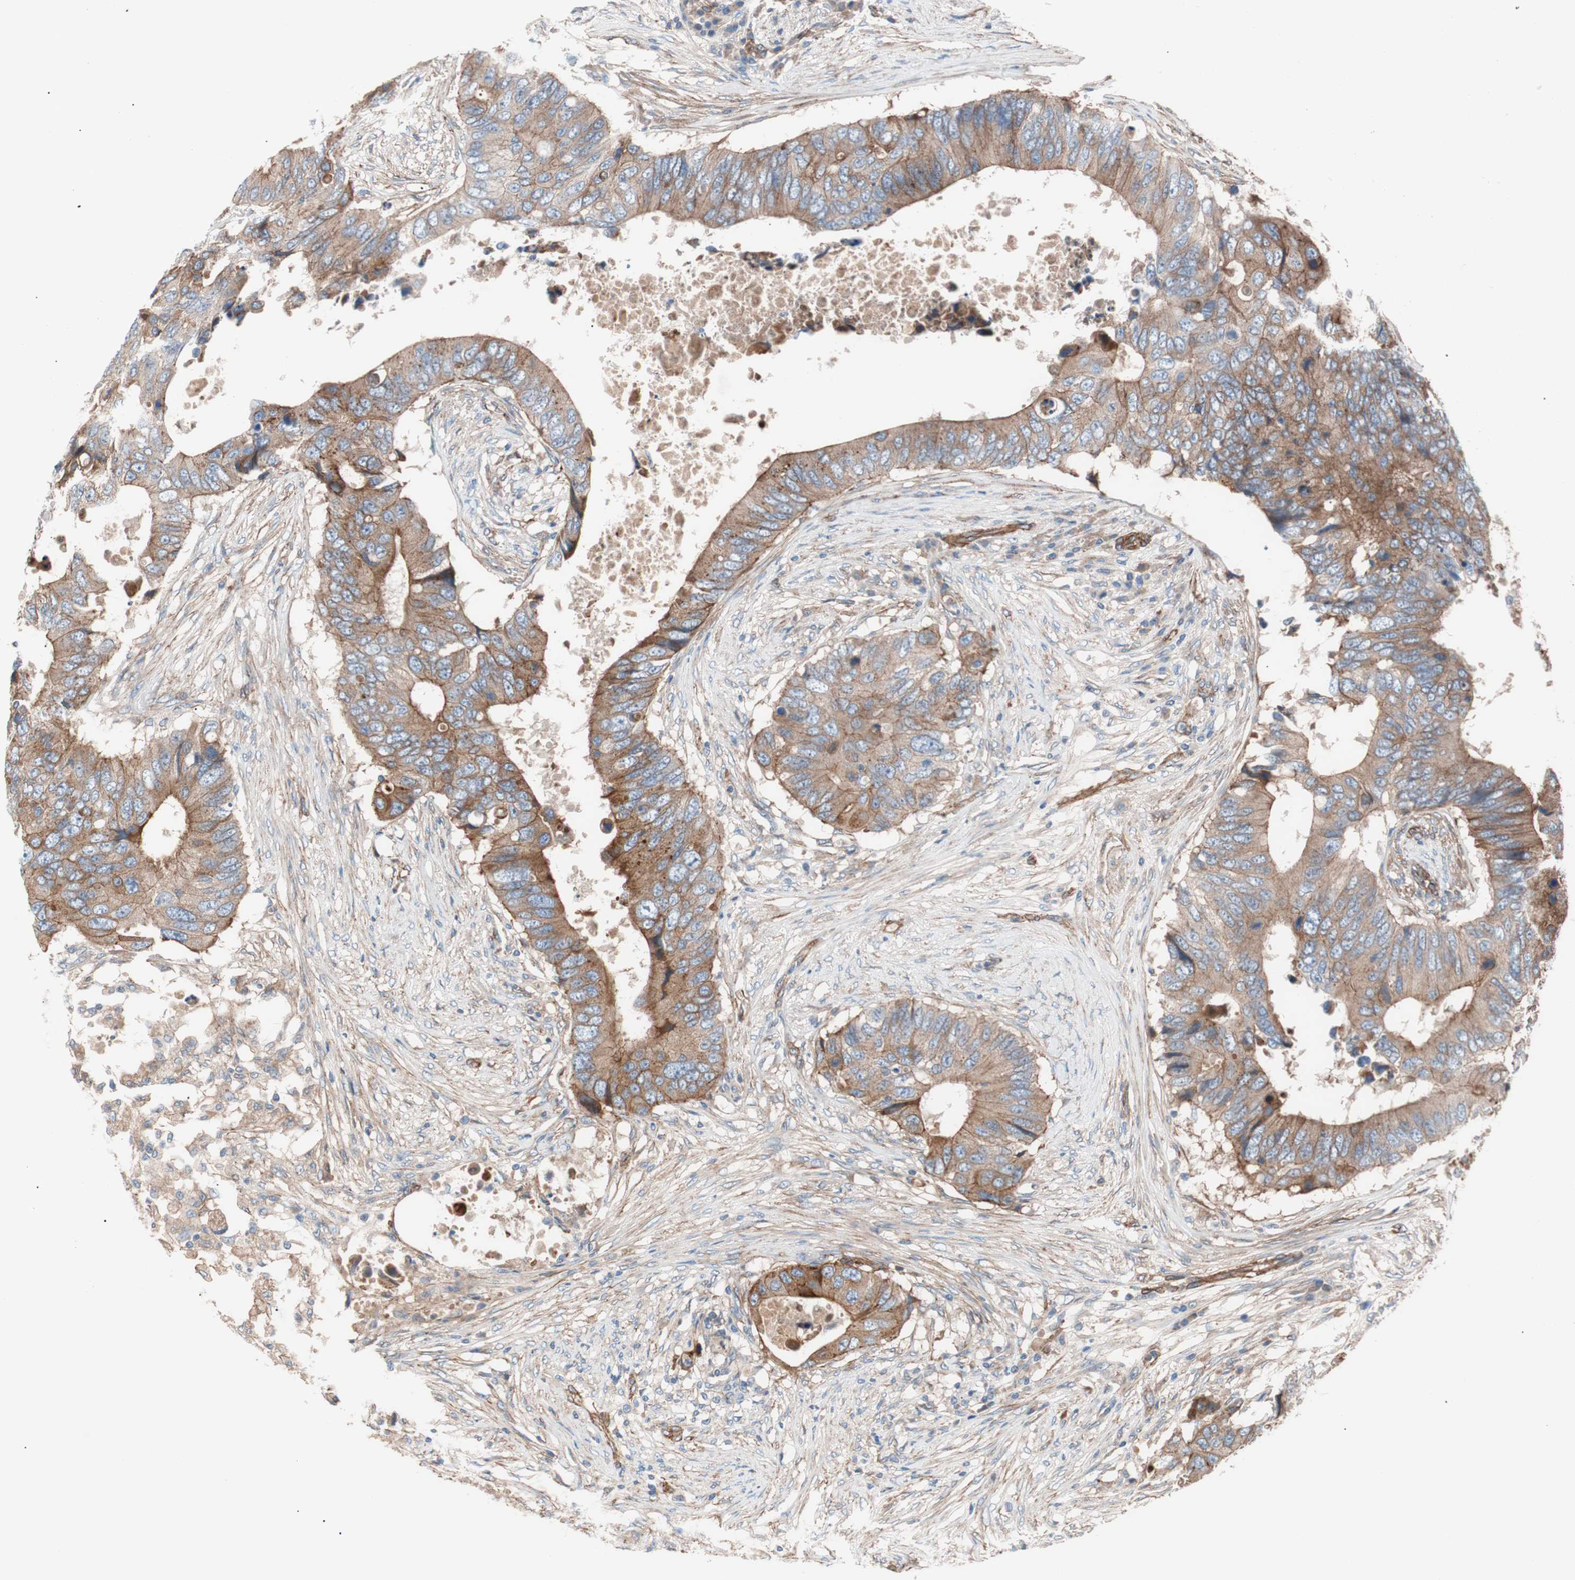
{"staining": {"intensity": "moderate", "quantity": ">75%", "location": "cytoplasmic/membranous"}, "tissue": "colorectal cancer", "cell_type": "Tumor cells", "image_type": "cancer", "snomed": [{"axis": "morphology", "description": "Adenocarcinoma, NOS"}, {"axis": "topography", "description": "Colon"}], "caption": "Human colorectal cancer stained with a protein marker displays moderate staining in tumor cells.", "gene": "SPINT1", "patient": {"sex": "male", "age": 71}}